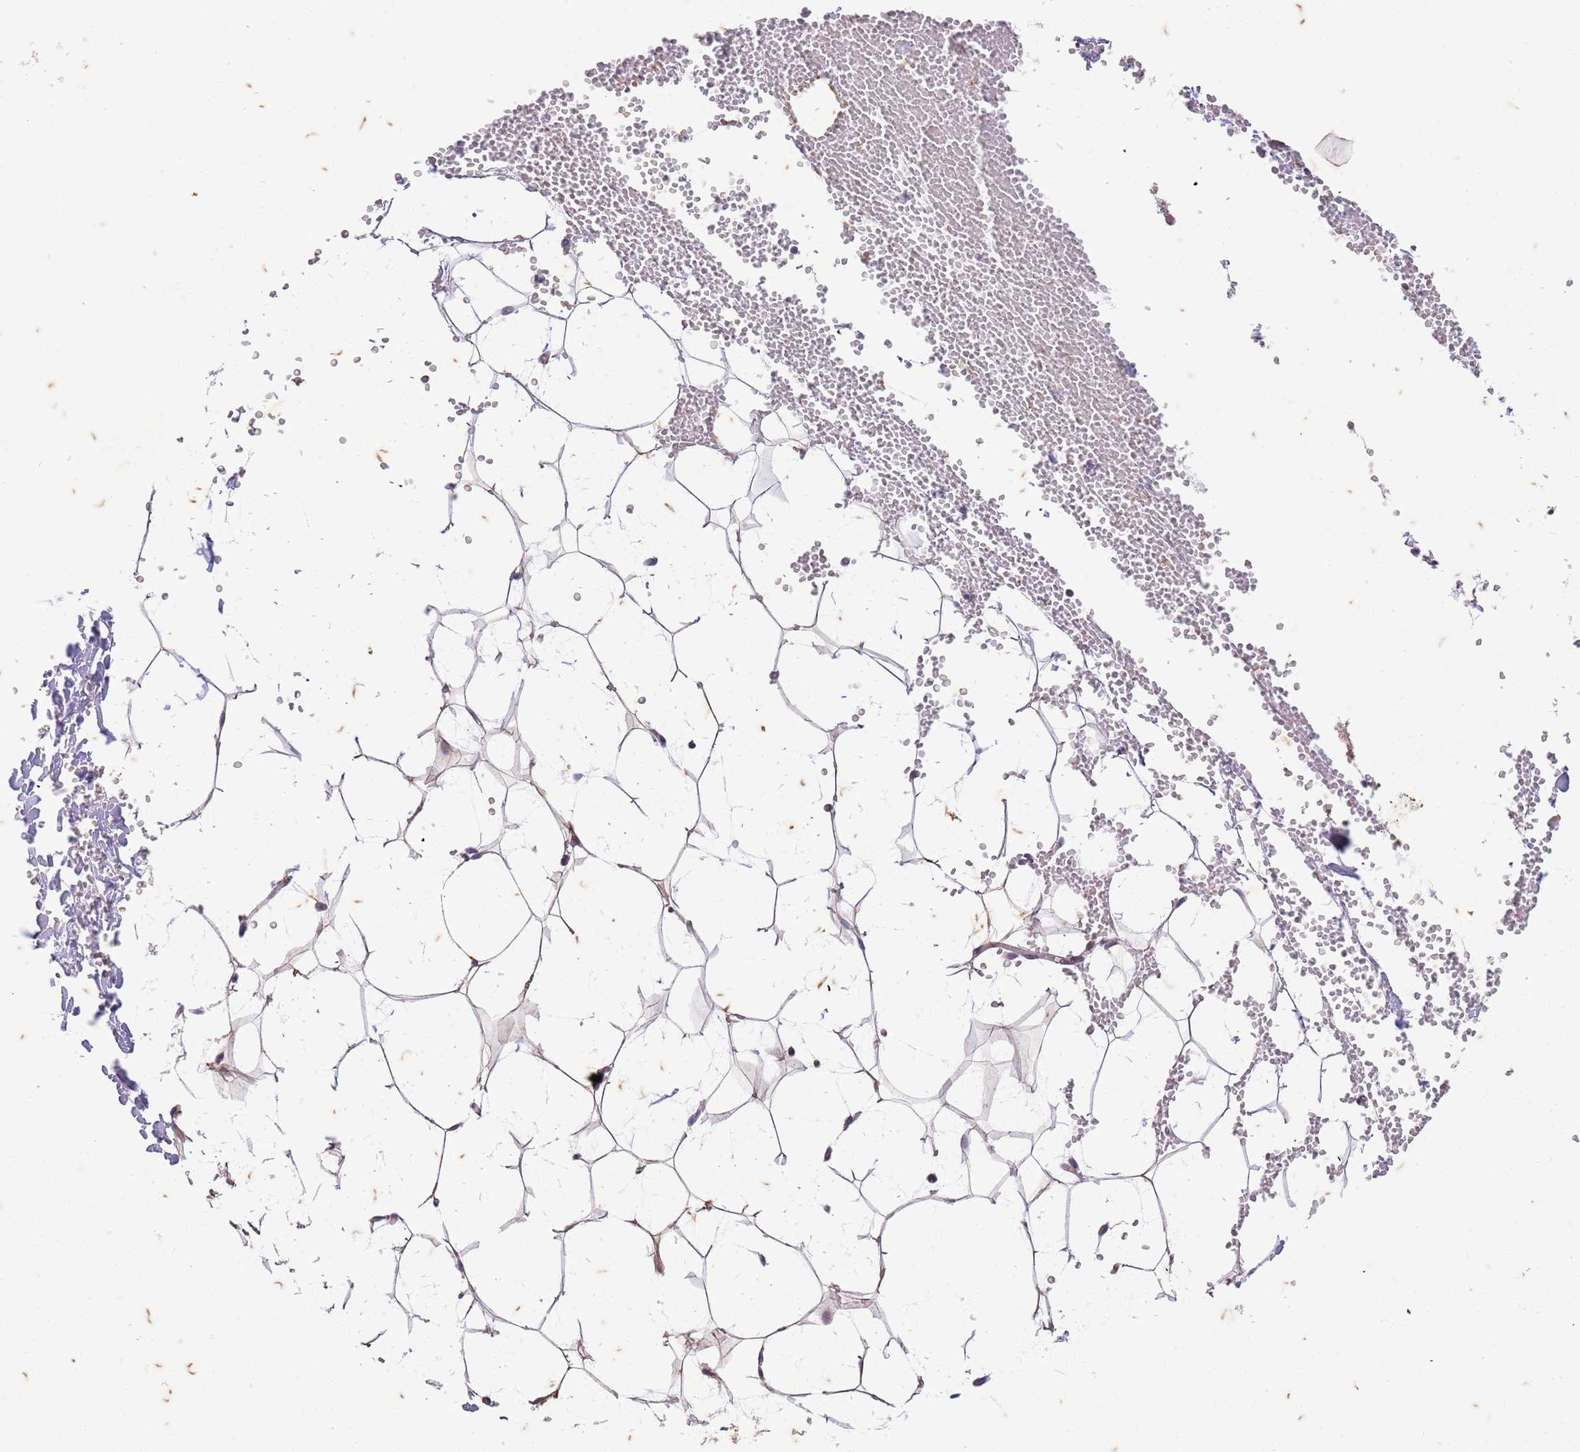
{"staining": {"intensity": "negative", "quantity": "none", "location": "none"}, "tissue": "adipose tissue", "cell_type": "Adipocytes", "image_type": "normal", "snomed": [{"axis": "morphology", "description": "Normal tissue, NOS"}, {"axis": "topography", "description": "Breast"}], "caption": "This is an IHC histopathology image of normal human adipose tissue. There is no positivity in adipocytes.", "gene": "RAPGEF3", "patient": {"sex": "female", "age": 23}}